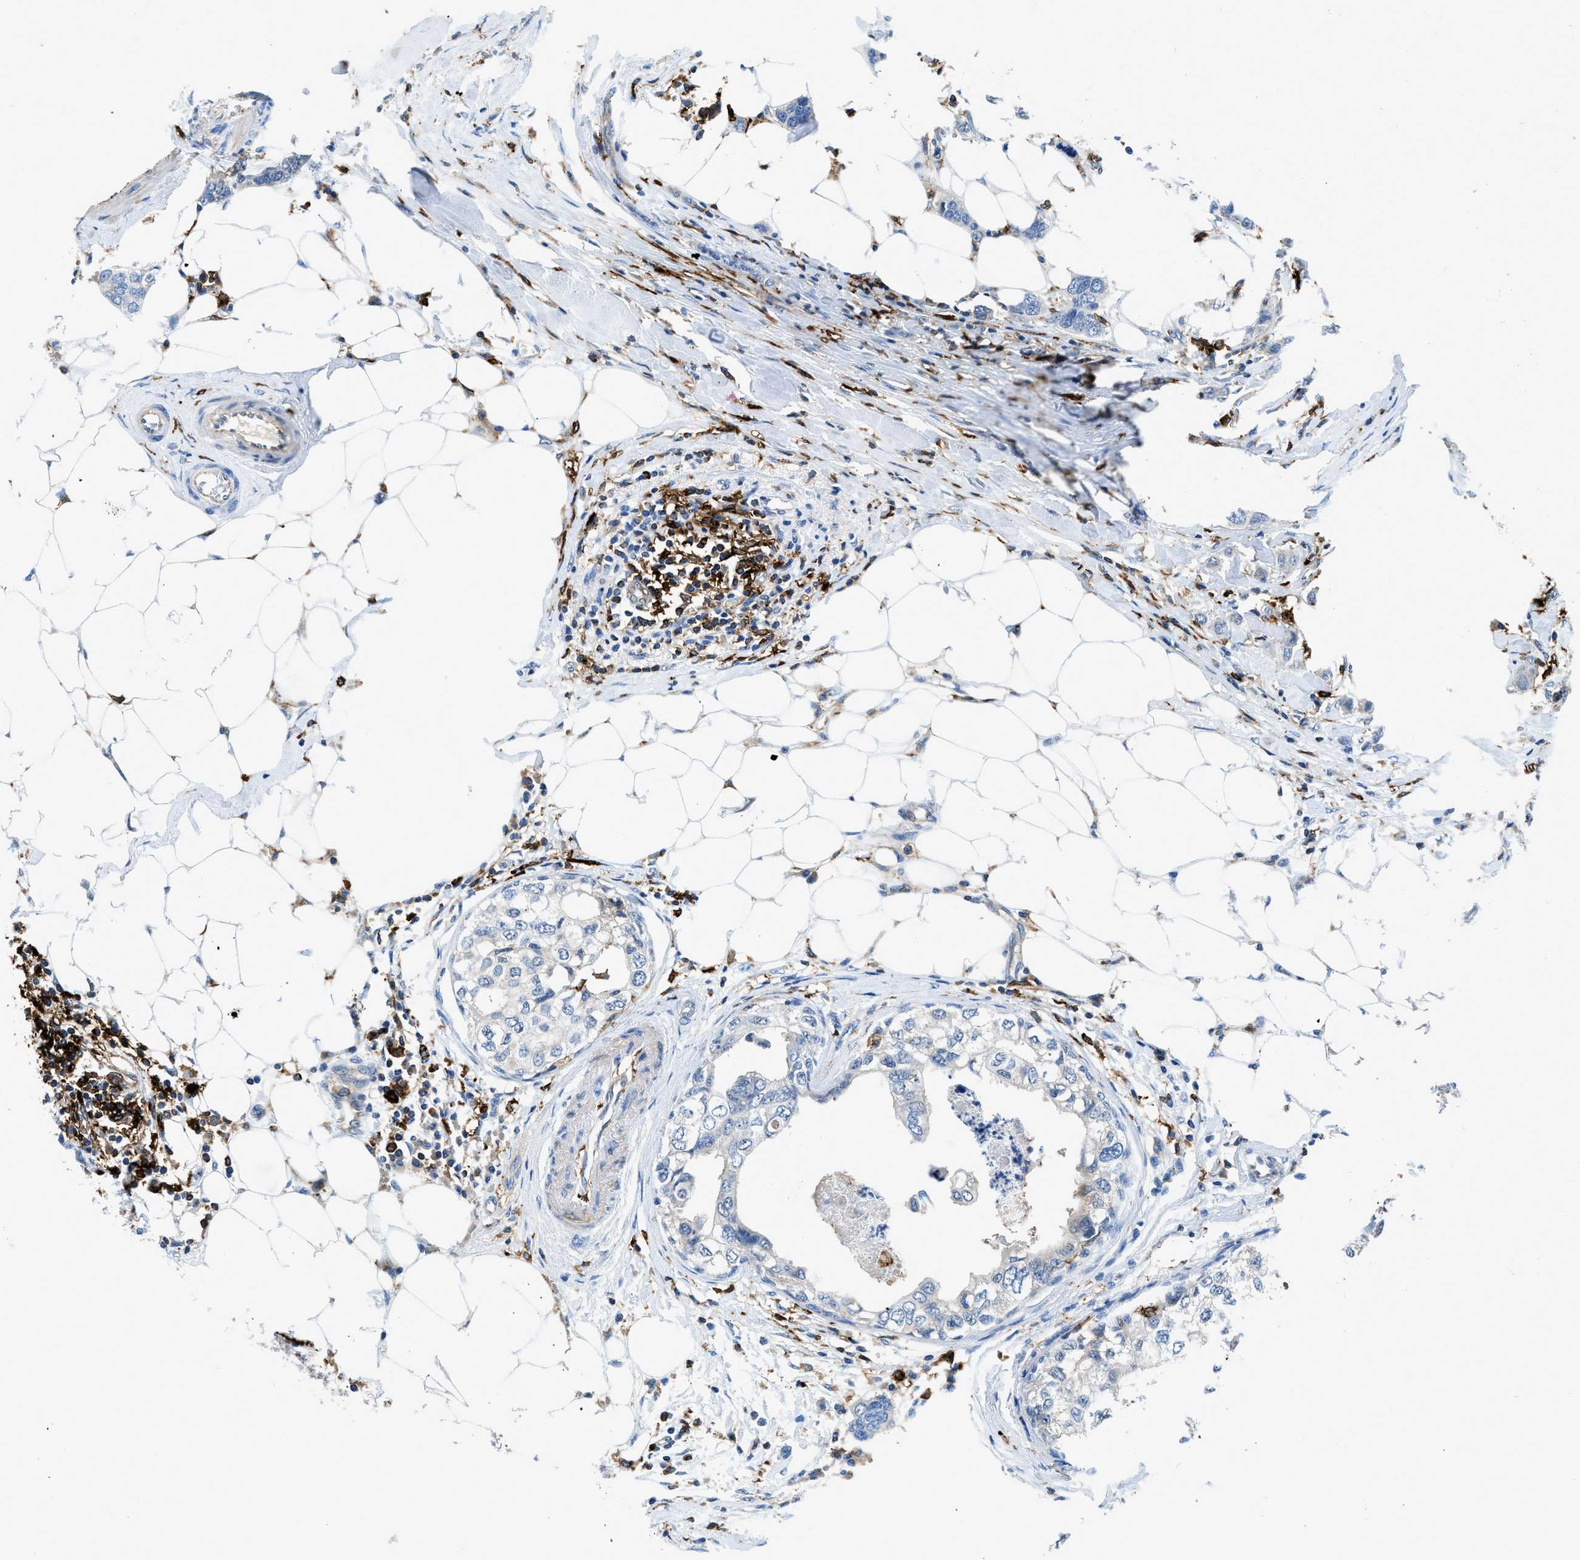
{"staining": {"intensity": "negative", "quantity": "none", "location": "none"}, "tissue": "breast cancer", "cell_type": "Tumor cells", "image_type": "cancer", "snomed": [{"axis": "morphology", "description": "Duct carcinoma"}, {"axis": "topography", "description": "Breast"}], "caption": "IHC photomicrograph of neoplastic tissue: breast cancer stained with DAB (3,3'-diaminobenzidine) demonstrates no significant protein staining in tumor cells. (Stains: DAB (3,3'-diaminobenzidine) immunohistochemistry with hematoxylin counter stain, Microscopy: brightfield microscopy at high magnification).", "gene": "CD226", "patient": {"sex": "female", "age": 50}}